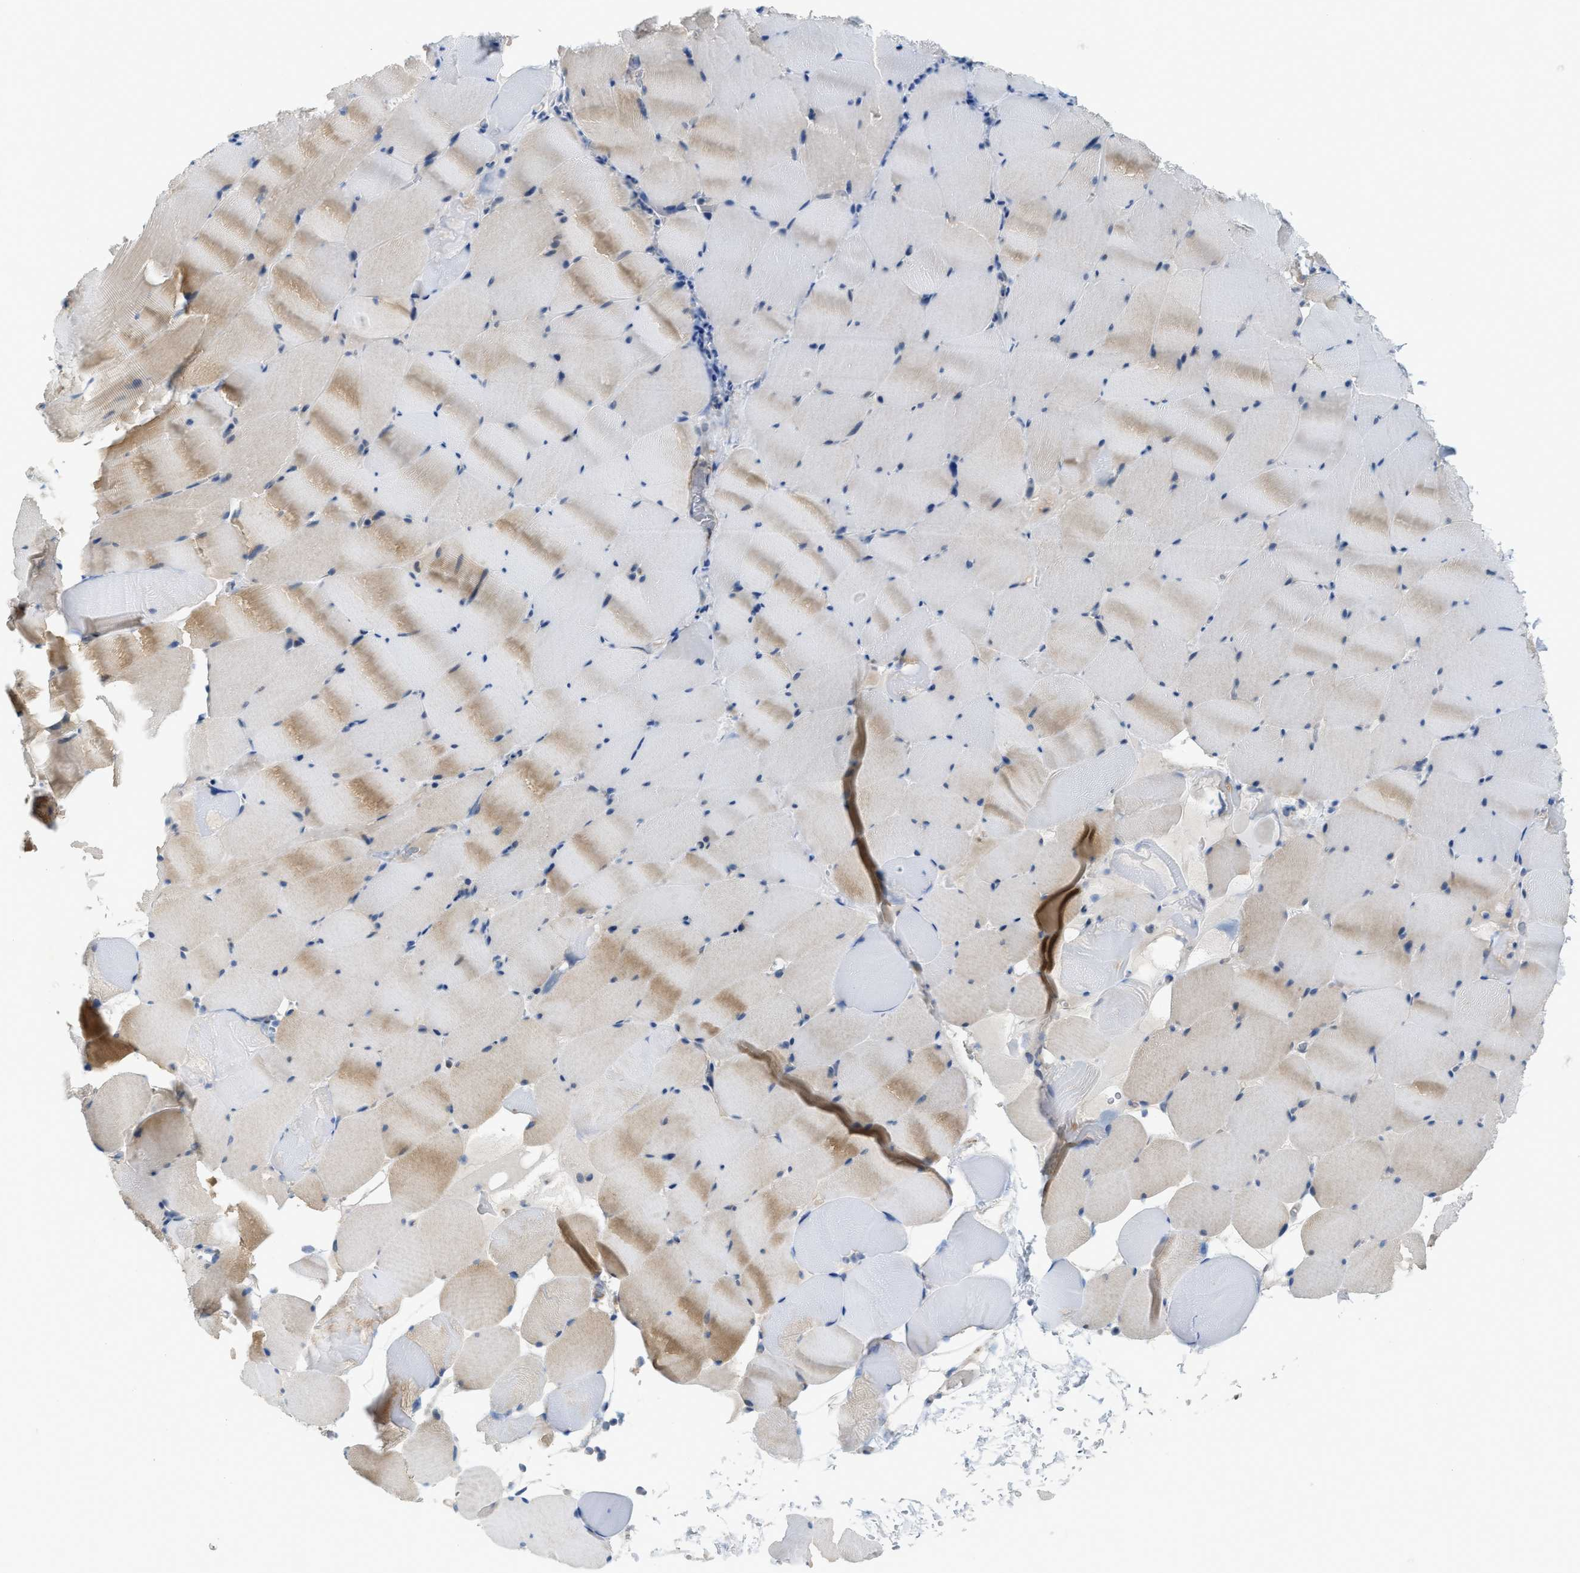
{"staining": {"intensity": "moderate", "quantity": "25%-75%", "location": "cytoplasmic/membranous"}, "tissue": "skeletal muscle", "cell_type": "Myocytes", "image_type": "normal", "snomed": [{"axis": "morphology", "description": "Normal tissue, NOS"}, {"axis": "topography", "description": "Skeletal muscle"}], "caption": "Skeletal muscle stained with a brown dye exhibits moderate cytoplasmic/membranous positive staining in approximately 25%-75% of myocytes.", "gene": "KLHDC10", "patient": {"sex": "male", "age": 62}}